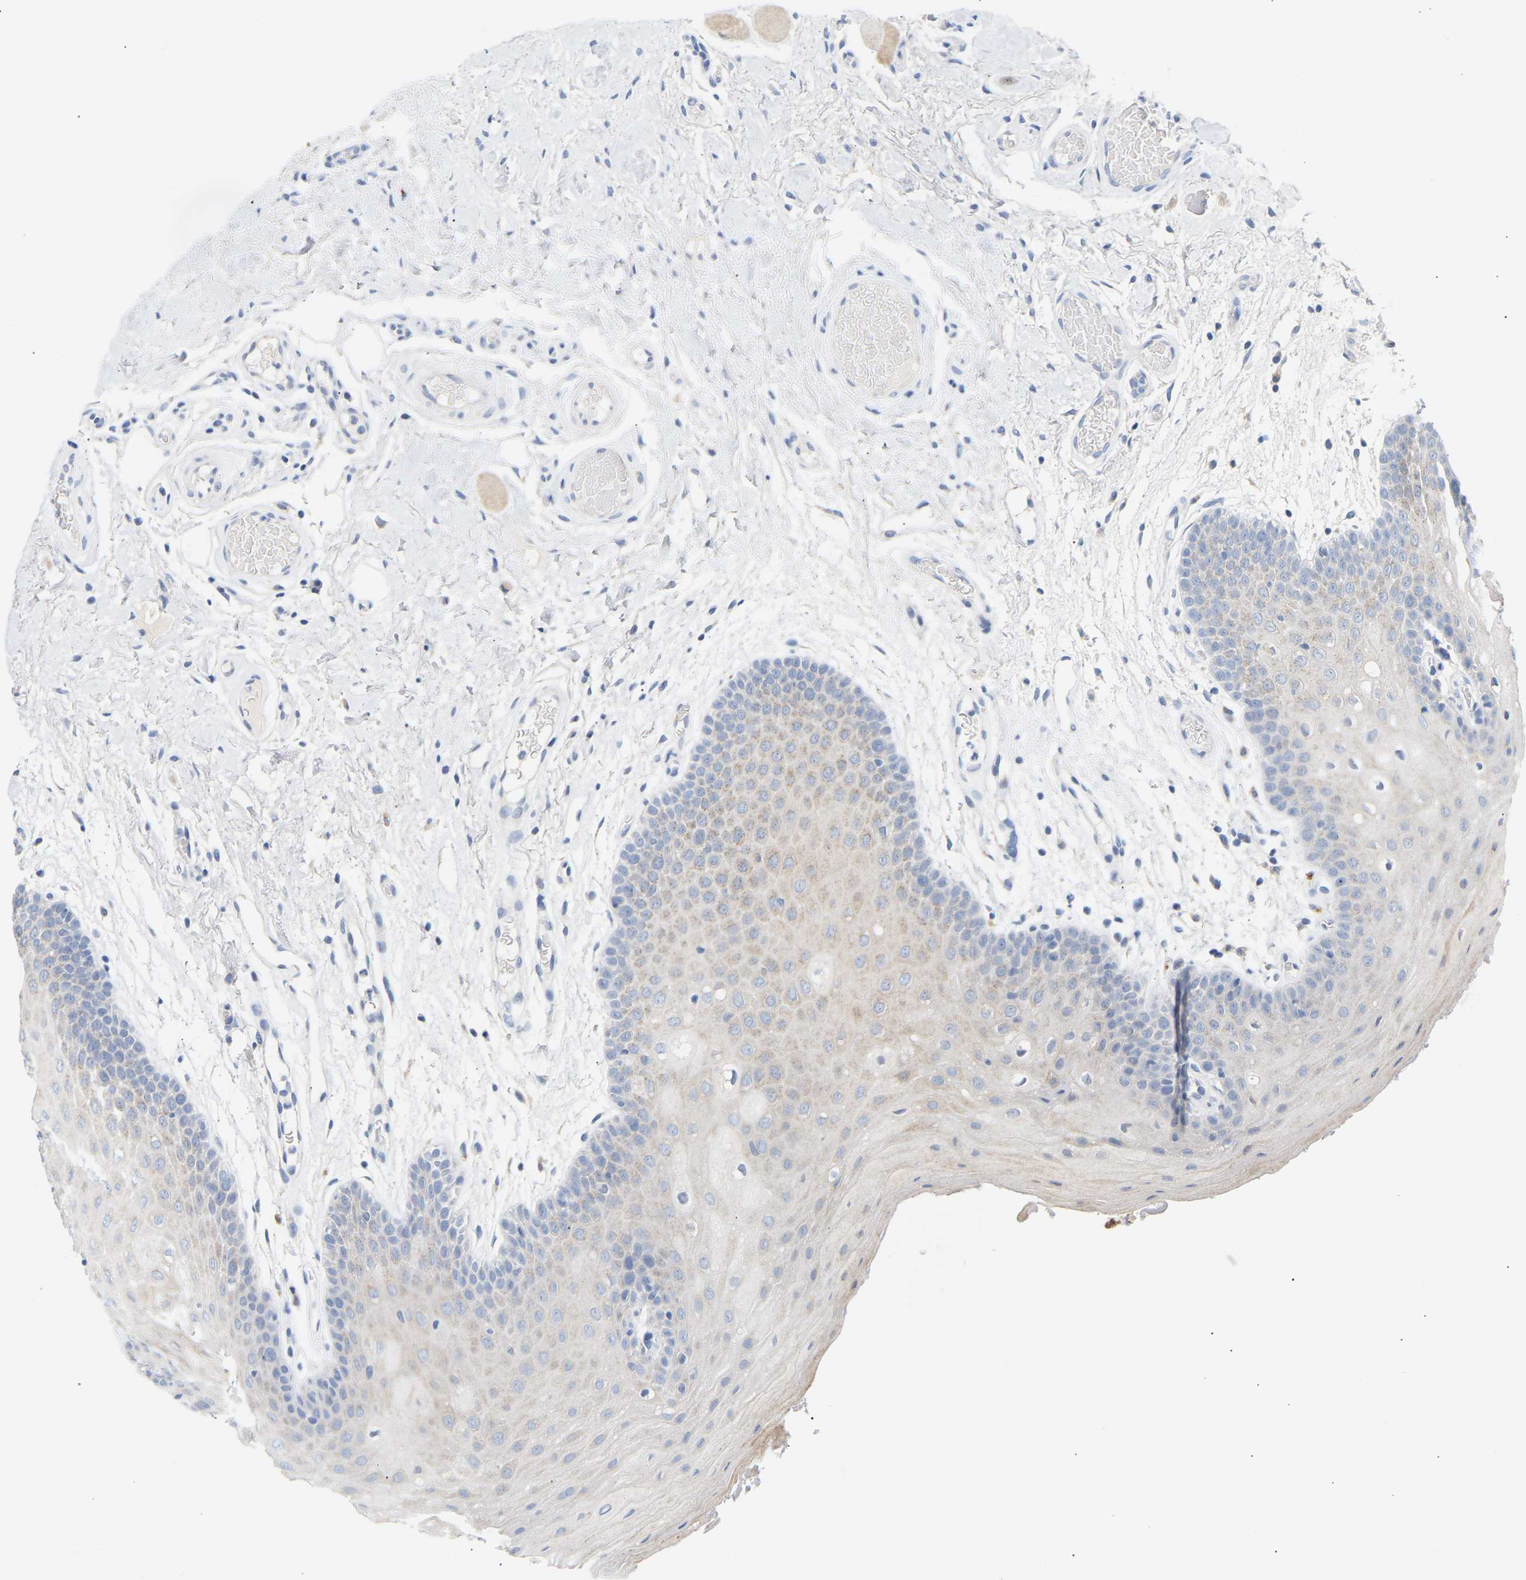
{"staining": {"intensity": "weak", "quantity": "<25%", "location": "cytoplasmic/membranous"}, "tissue": "oral mucosa", "cell_type": "Squamous epithelial cells", "image_type": "normal", "snomed": [{"axis": "morphology", "description": "Normal tissue, NOS"}, {"axis": "morphology", "description": "Squamous cell carcinoma, NOS"}, {"axis": "topography", "description": "Oral tissue"}, {"axis": "topography", "description": "Head-Neck"}], "caption": "A high-resolution histopathology image shows IHC staining of benign oral mucosa, which exhibits no significant expression in squamous epithelial cells. (Stains: DAB immunohistochemistry (IHC) with hematoxylin counter stain, Microscopy: brightfield microscopy at high magnification).", "gene": "PEX1", "patient": {"sex": "male", "age": 71}}